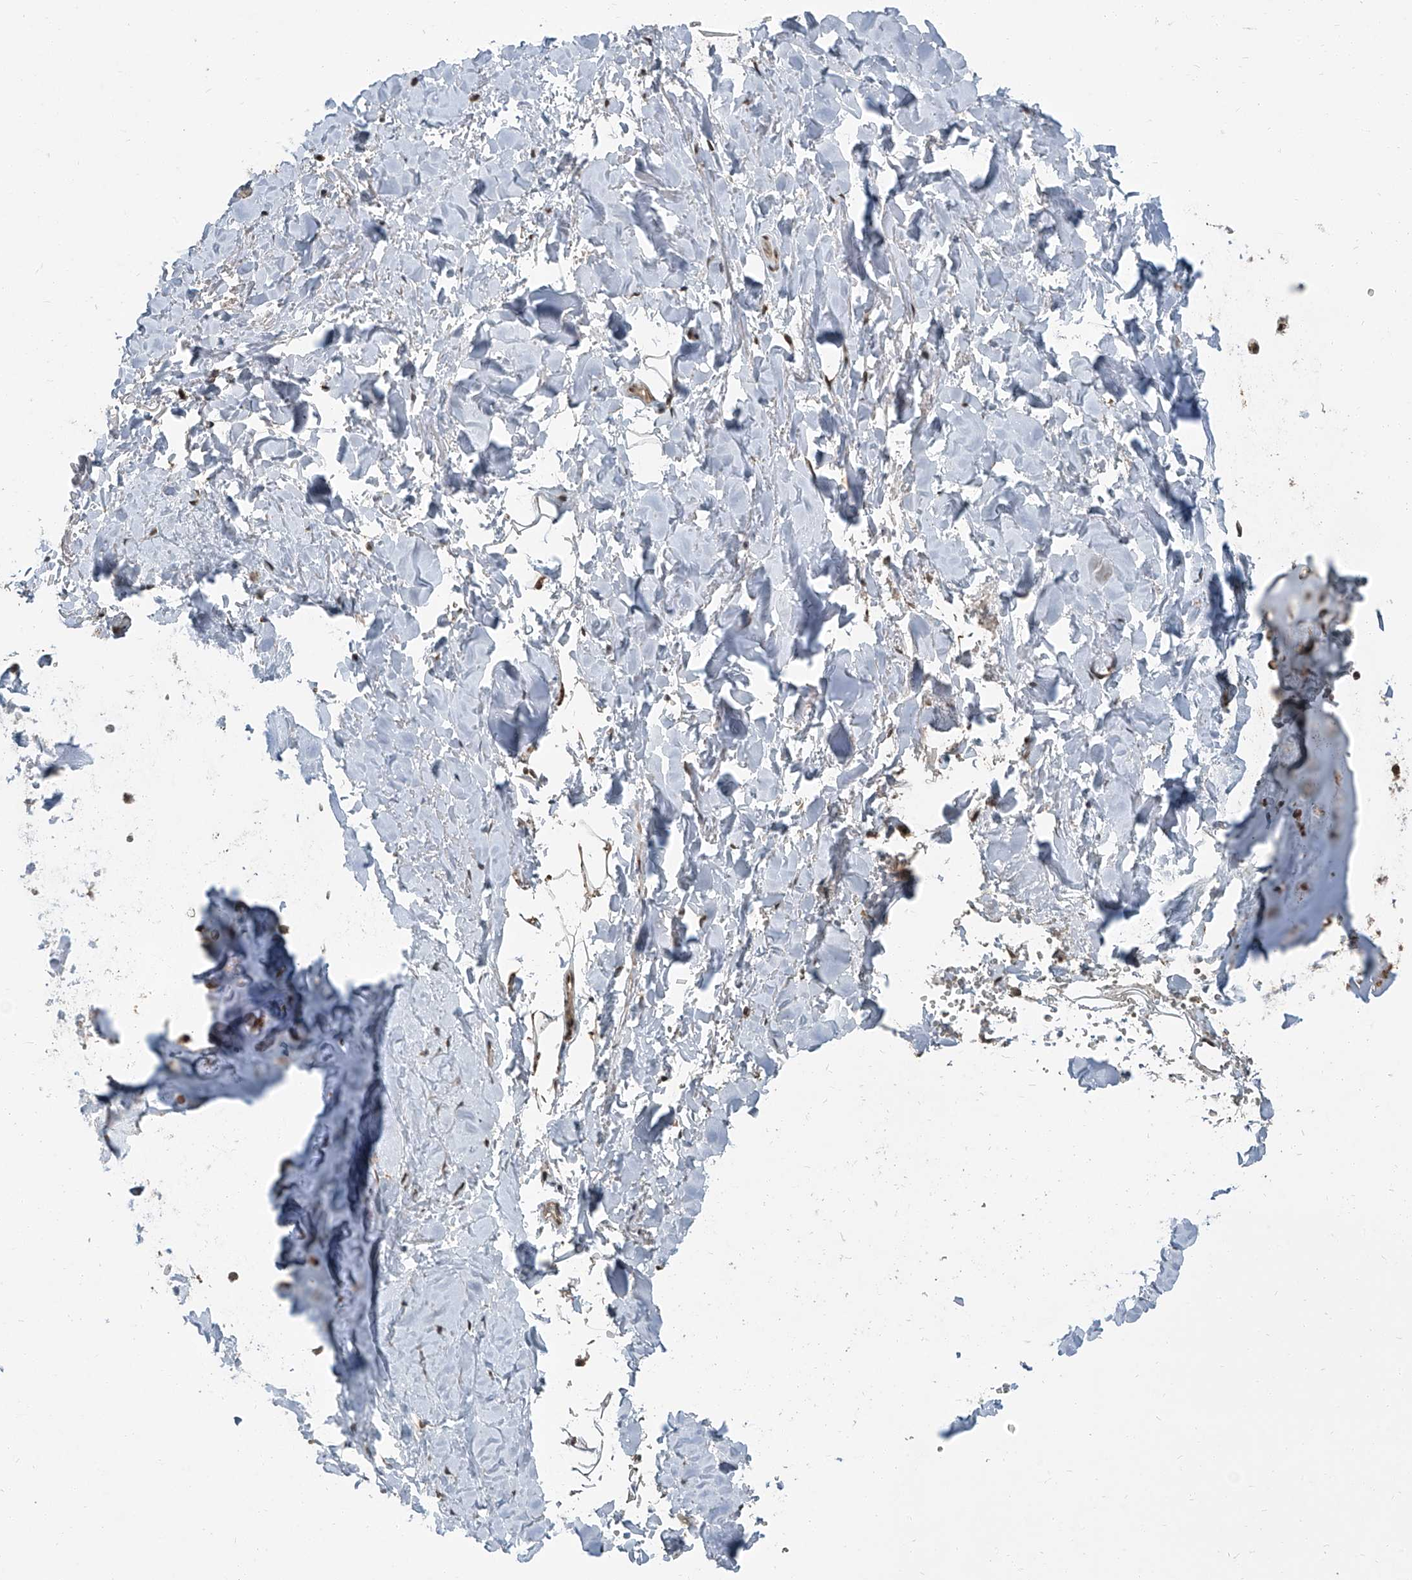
{"staining": {"intensity": "moderate", "quantity": "25%-75%", "location": "cytoplasmic/membranous"}, "tissue": "adipose tissue", "cell_type": "Adipocytes", "image_type": "normal", "snomed": [{"axis": "morphology", "description": "Normal tissue, NOS"}, {"axis": "topography", "description": "Cartilage tissue"}], "caption": "Adipose tissue stained with DAB (3,3'-diaminobenzidine) immunohistochemistry (IHC) reveals medium levels of moderate cytoplasmic/membranous expression in approximately 25%-75% of adipocytes. The protein is shown in brown color, while the nuclei are stained blue.", "gene": "ZNF570", "patient": {"sex": "female", "age": 63}}